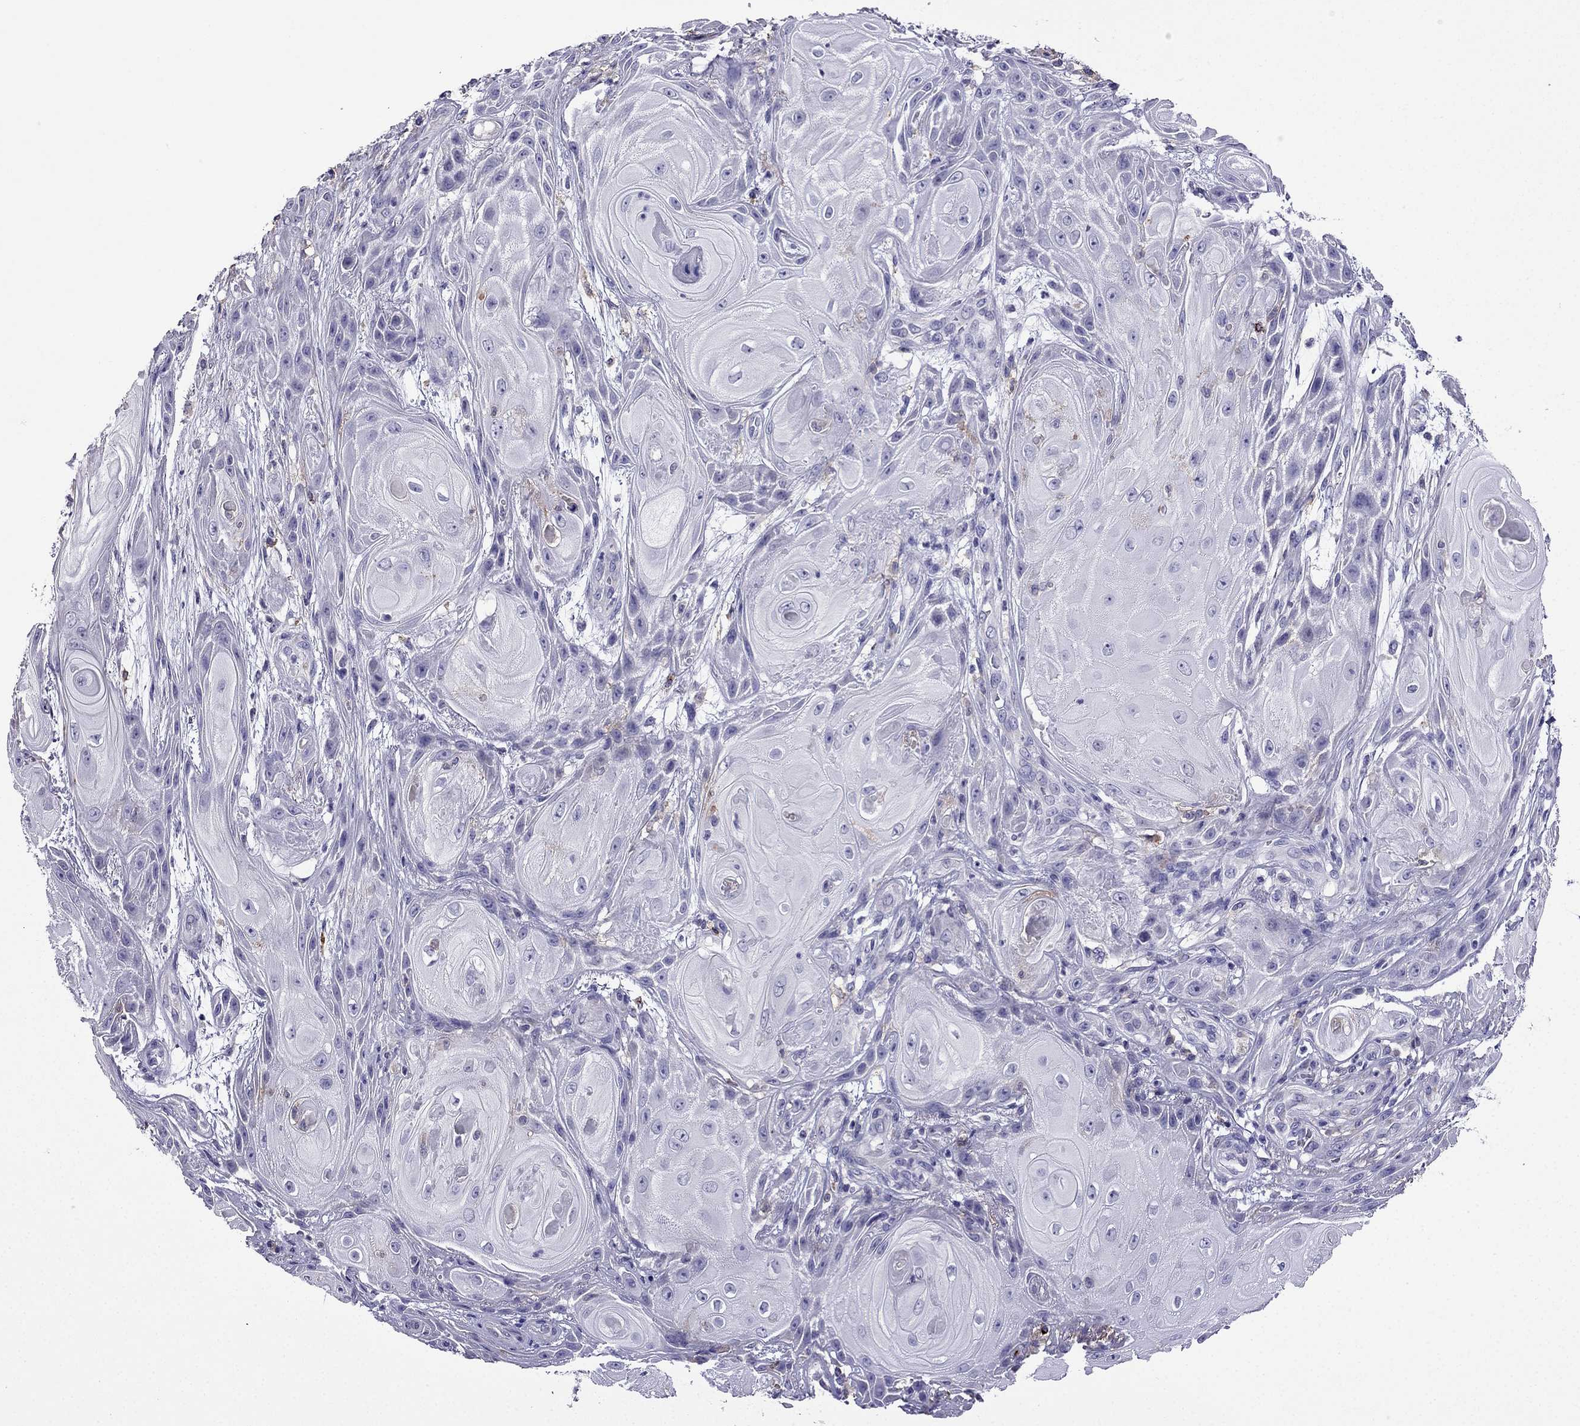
{"staining": {"intensity": "negative", "quantity": "none", "location": "none"}, "tissue": "skin cancer", "cell_type": "Tumor cells", "image_type": "cancer", "snomed": [{"axis": "morphology", "description": "Squamous cell carcinoma, NOS"}, {"axis": "topography", "description": "Skin"}], "caption": "Immunohistochemistry (IHC) histopathology image of neoplastic tissue: skin cancer stained with DAB exhibits no significant protein expression in tumor cells.", "gene": "TSSK4", "patient": {"sex": "male", "age": 62}}